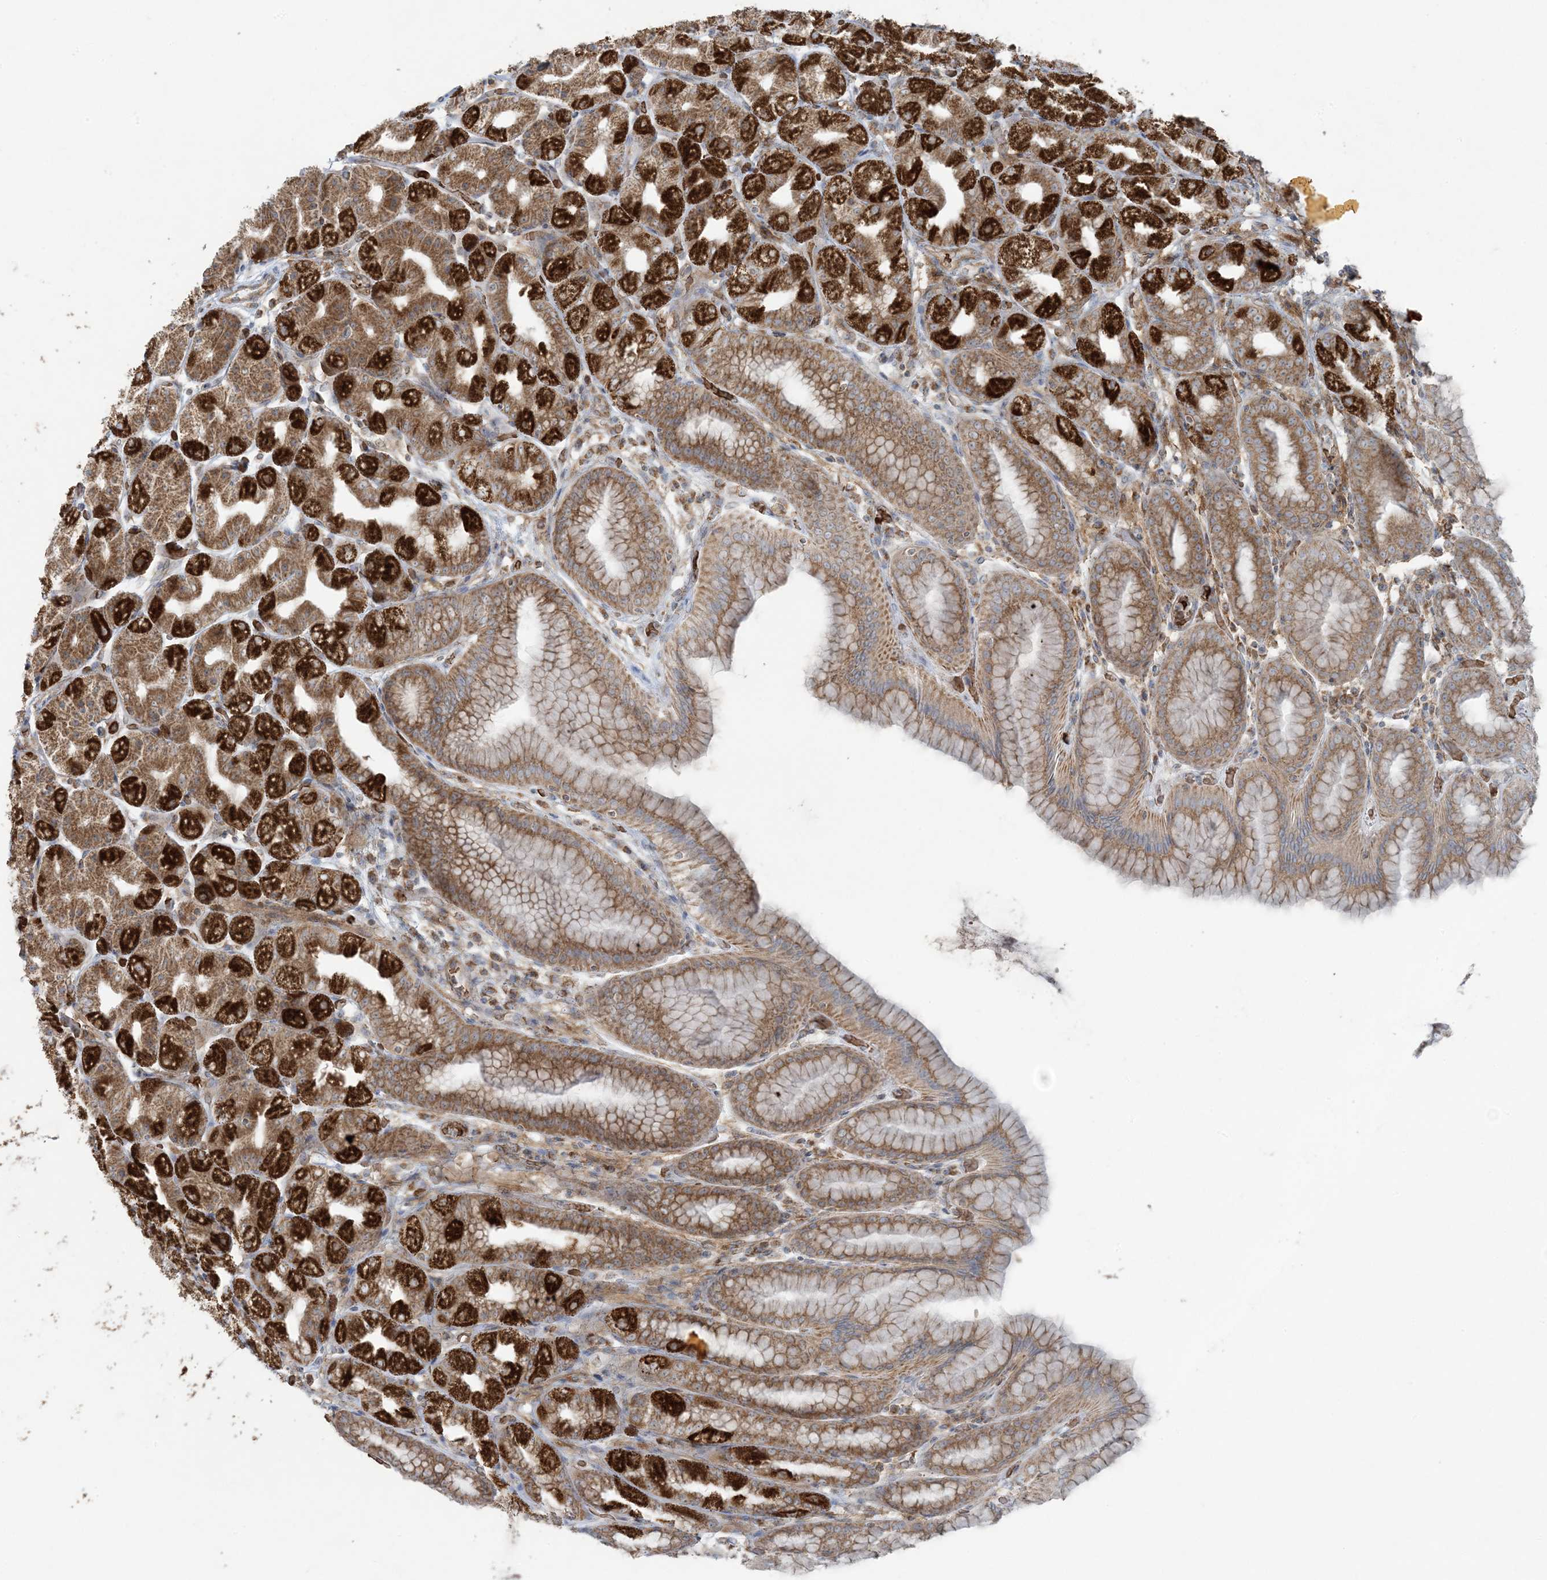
{"staining": {"intensity": "strong", "quantity": ">75%", "location": "cytoplasmic/membranous"}, "tissue": "stomach", "cell_type": "Glandular cells", "image_type": "normal", "snomed": [{"axis": "morphology", "description": "Normal tissue, NOS"}, {"axis": "topography", "description": "Stomach, upper"}], "caption": "Protein analysis of normal stomach shows strong cytoplasmic/membranous staining in about >75% of glandular cells.", "gene": "PIK3R4", "patient": {"sex": "male", "age": 68}}